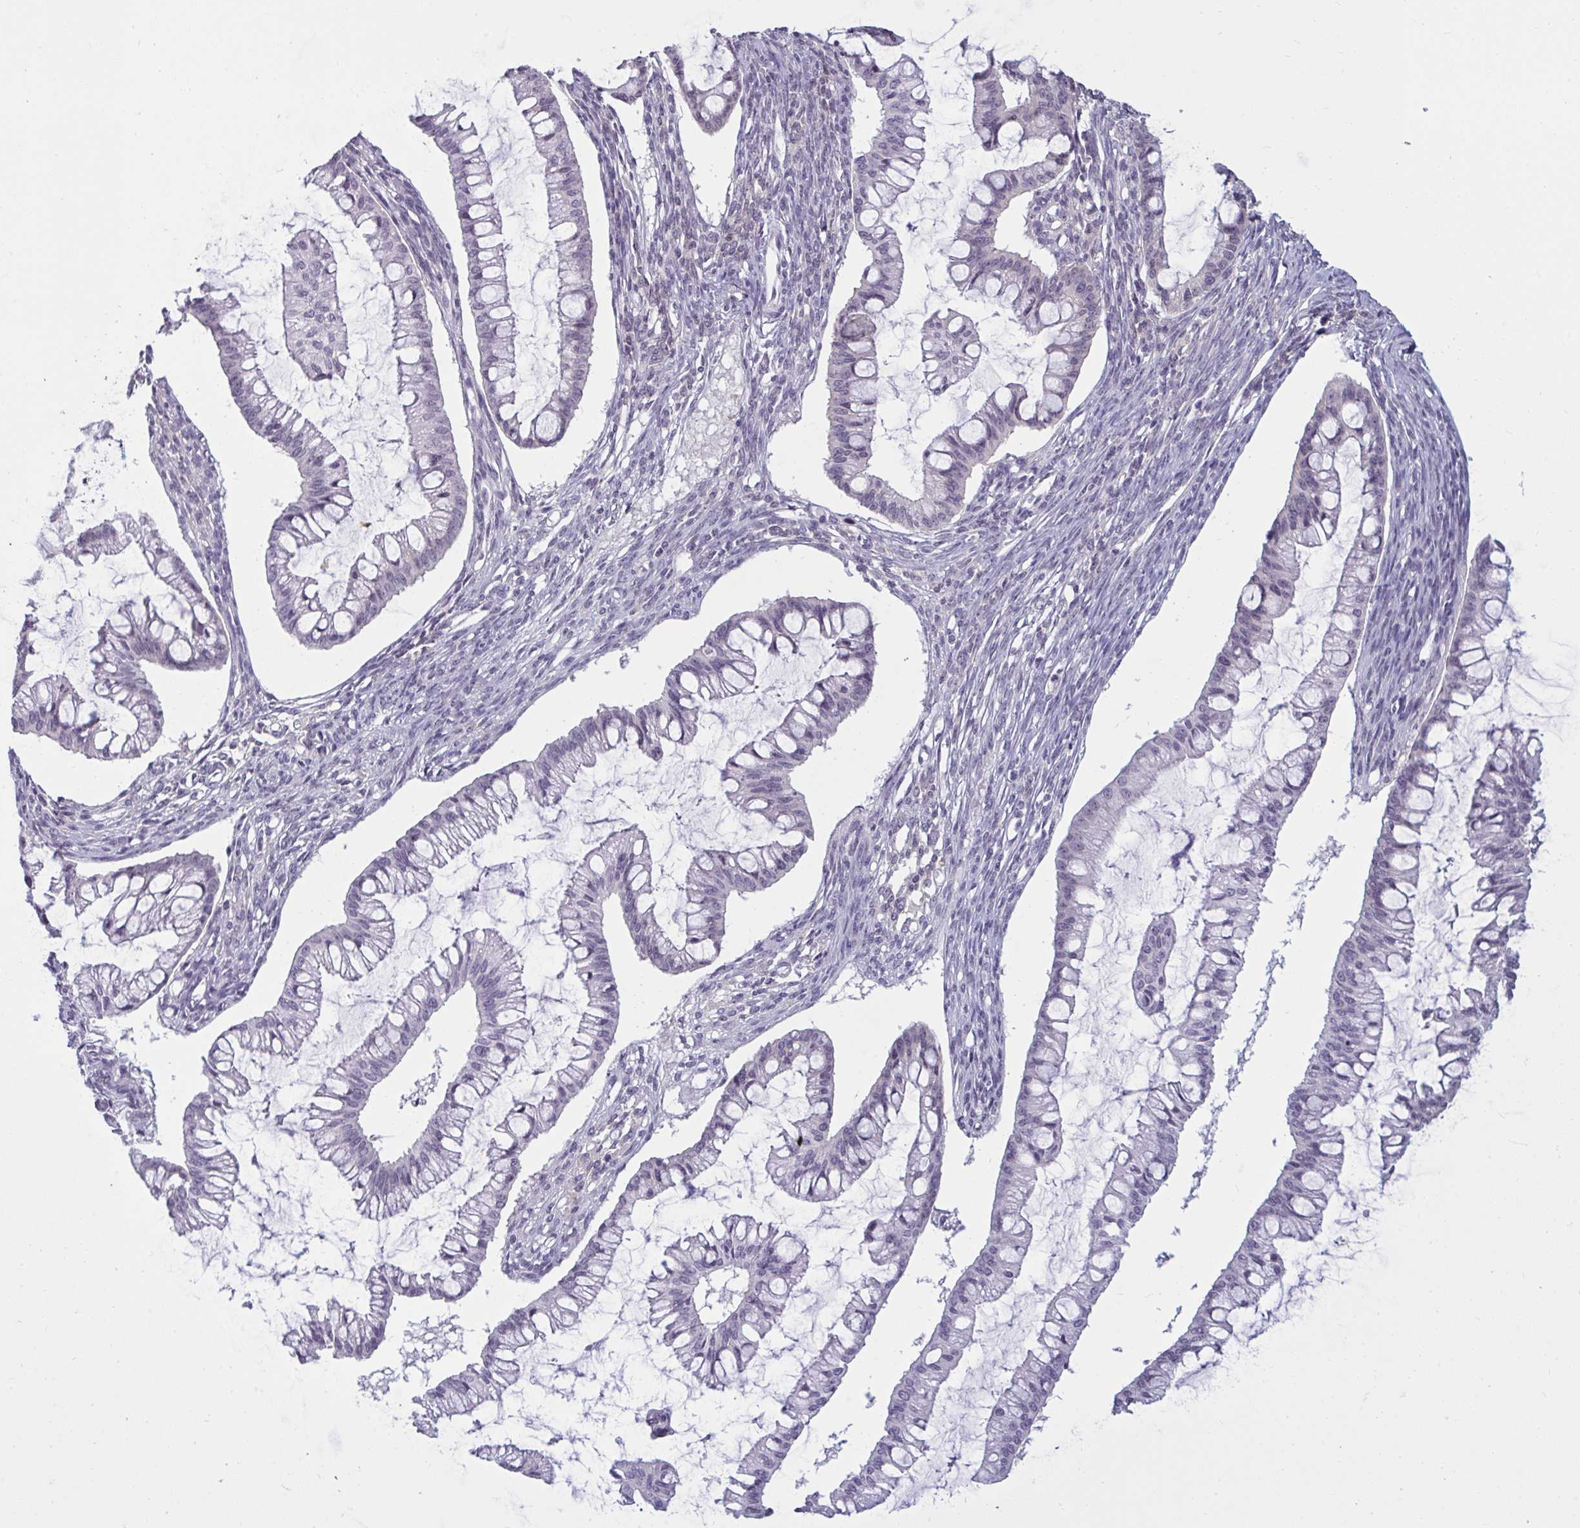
{"staining": {"intensity": "negative", "quantity": "none", "location": "none"}, "tissue": "ovarian cancer", "cell_type": "Tumor cells", "image_type": "cancer", "snomed": [{"axis": "morphology", "description": "Cystadenocarcinoma, mucinous, NOS"}, {"axis": "topography", "description": "Ovary"}], "caption": "High power microscopy image of an immunohistochemistry (IHC) histopathology image of mucinous cystadenocarcinoma (ovarian), revealing no significant staining in tumor cells.", "gene": "TBC1D4", "patient": {"sex": "female", "age": 73}}